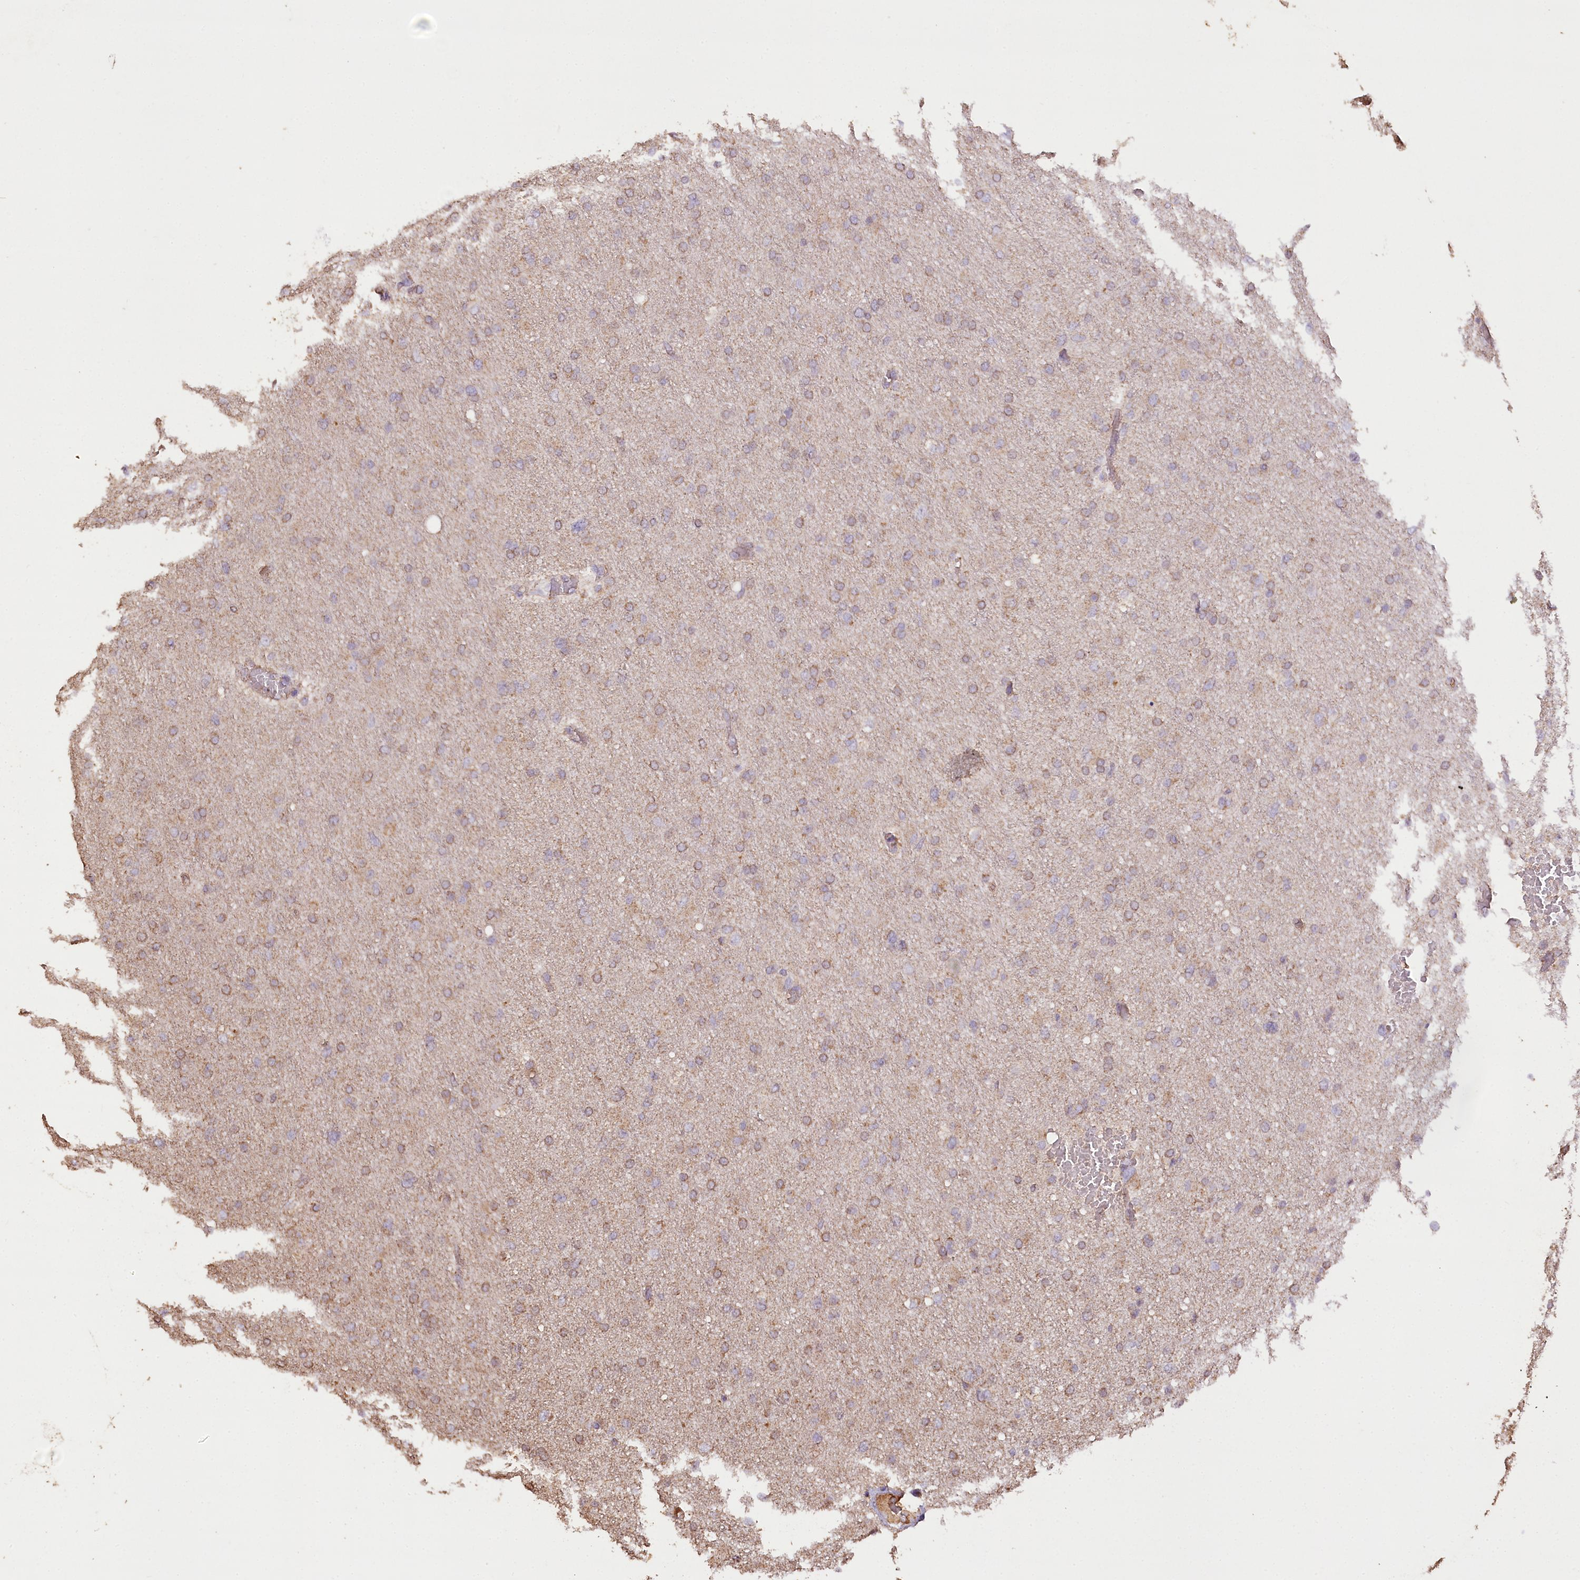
{"staining": {"intensity": "weak", "quantity": "25%-75%", "location": "cytoplasmic/membranous"}, "tissue": "glioma", "cell_type": "Tumor cells", "image_type": "cancer", "snomed": [{"axis": "morphology", "description": "Glioma, malignant, High grade"}, {"axis": "topography", "description": "Cerebral cortex"}], "caption": "Immunohistochemical staining of glioma shows low levels of weak cytoplasmic/membranous protein expression in approximately 25%-75% of tumor cells.", "gene": "IREB2", "patient": {"sex": "female", "age": 36}}